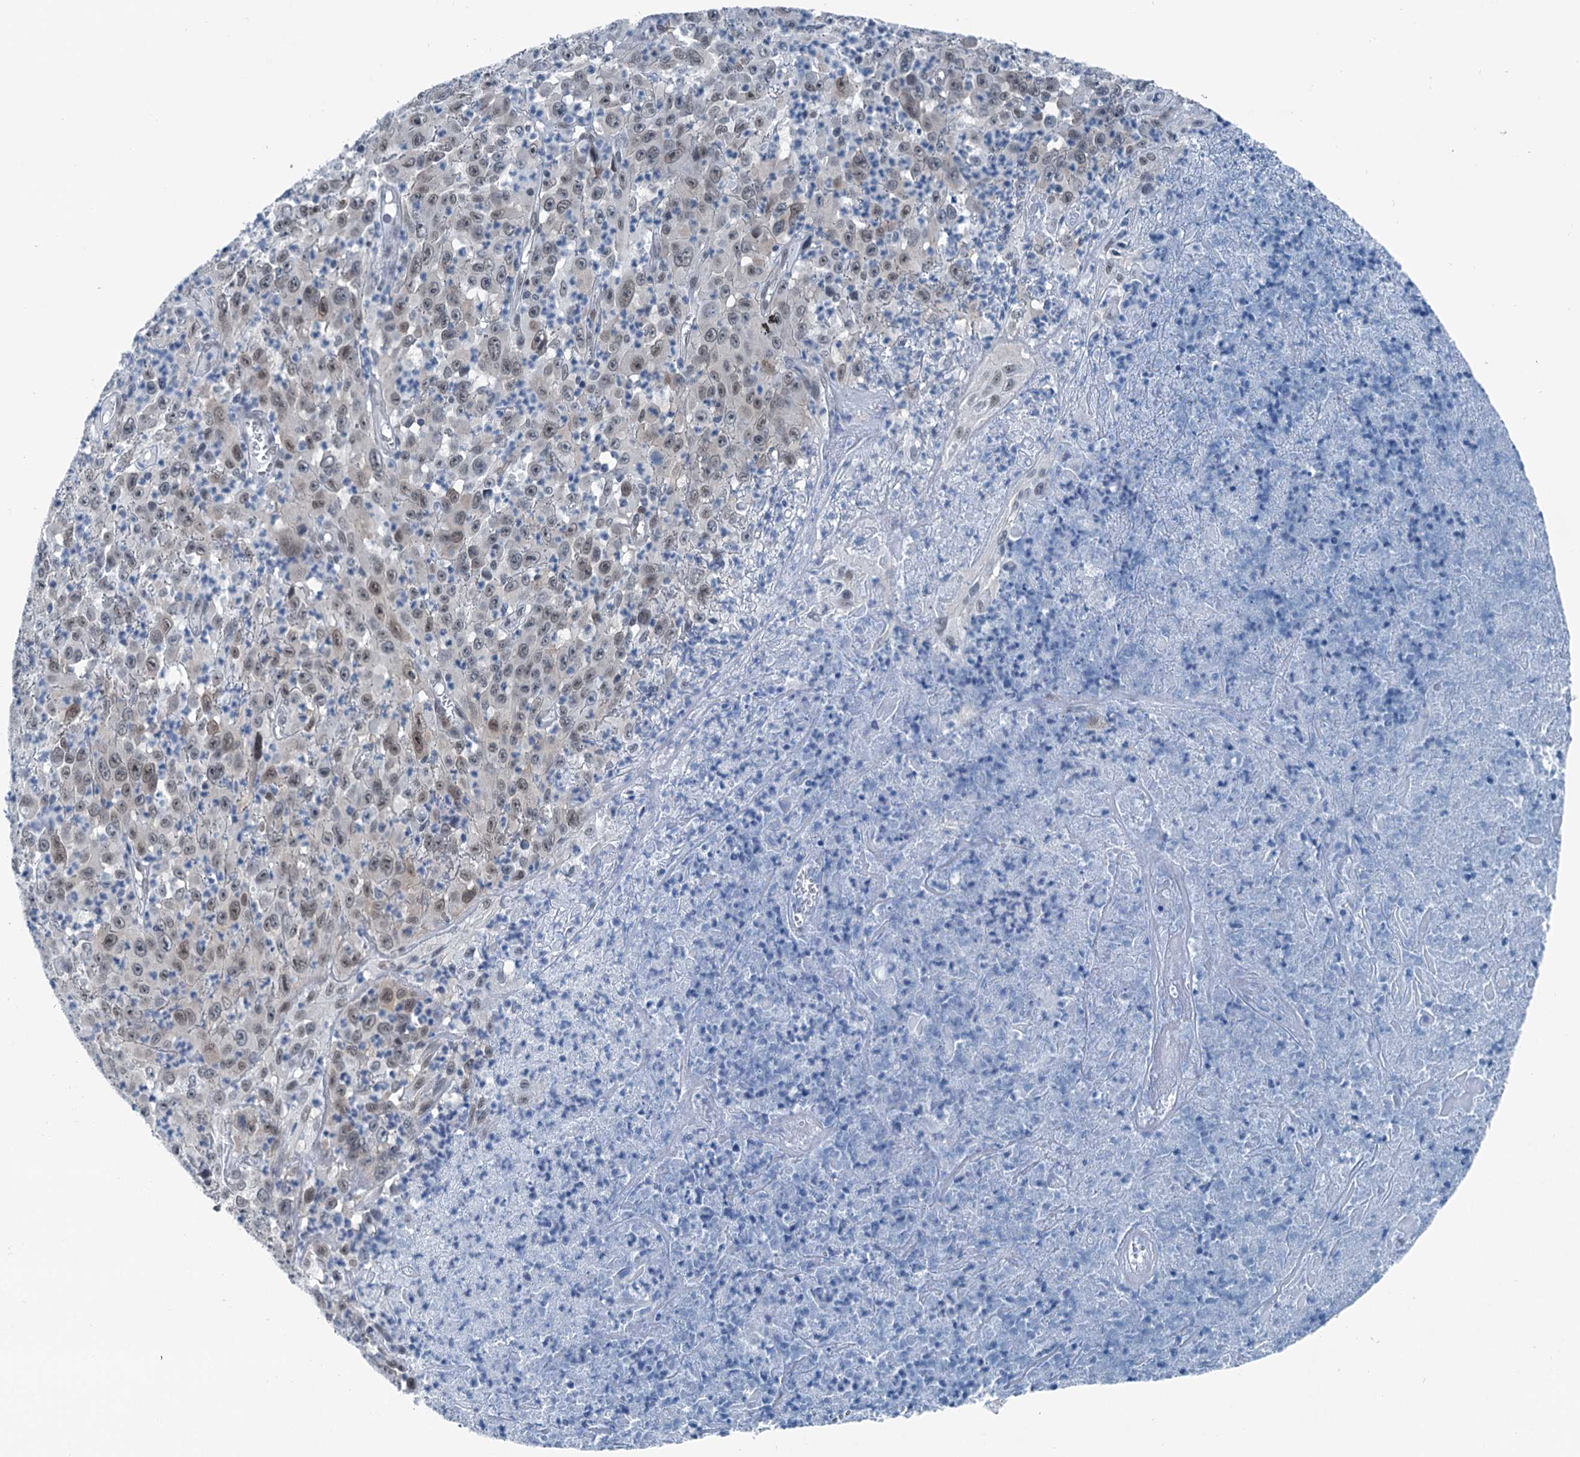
{"staining": {"intensity": "moderate", "quantity": "25%-75%", "location": "nuclear"}, "tissue": "melanoma", "cell_type": "Tumor cells", "image_type": "cancer", "snomed": [{"axis": "morphology", "description": "Malignant melanoma, Metastatic site"}, {"axis": "topography", "description": "Brain"}], "caption": "Moderate nuclear expression for a protein is seen in approximately 25%-75% of tumor cells of melanoma using immunohistochemistry (IHC).", "gene": "TRPT1", "patient": {"sex": "female", "age": 53}}